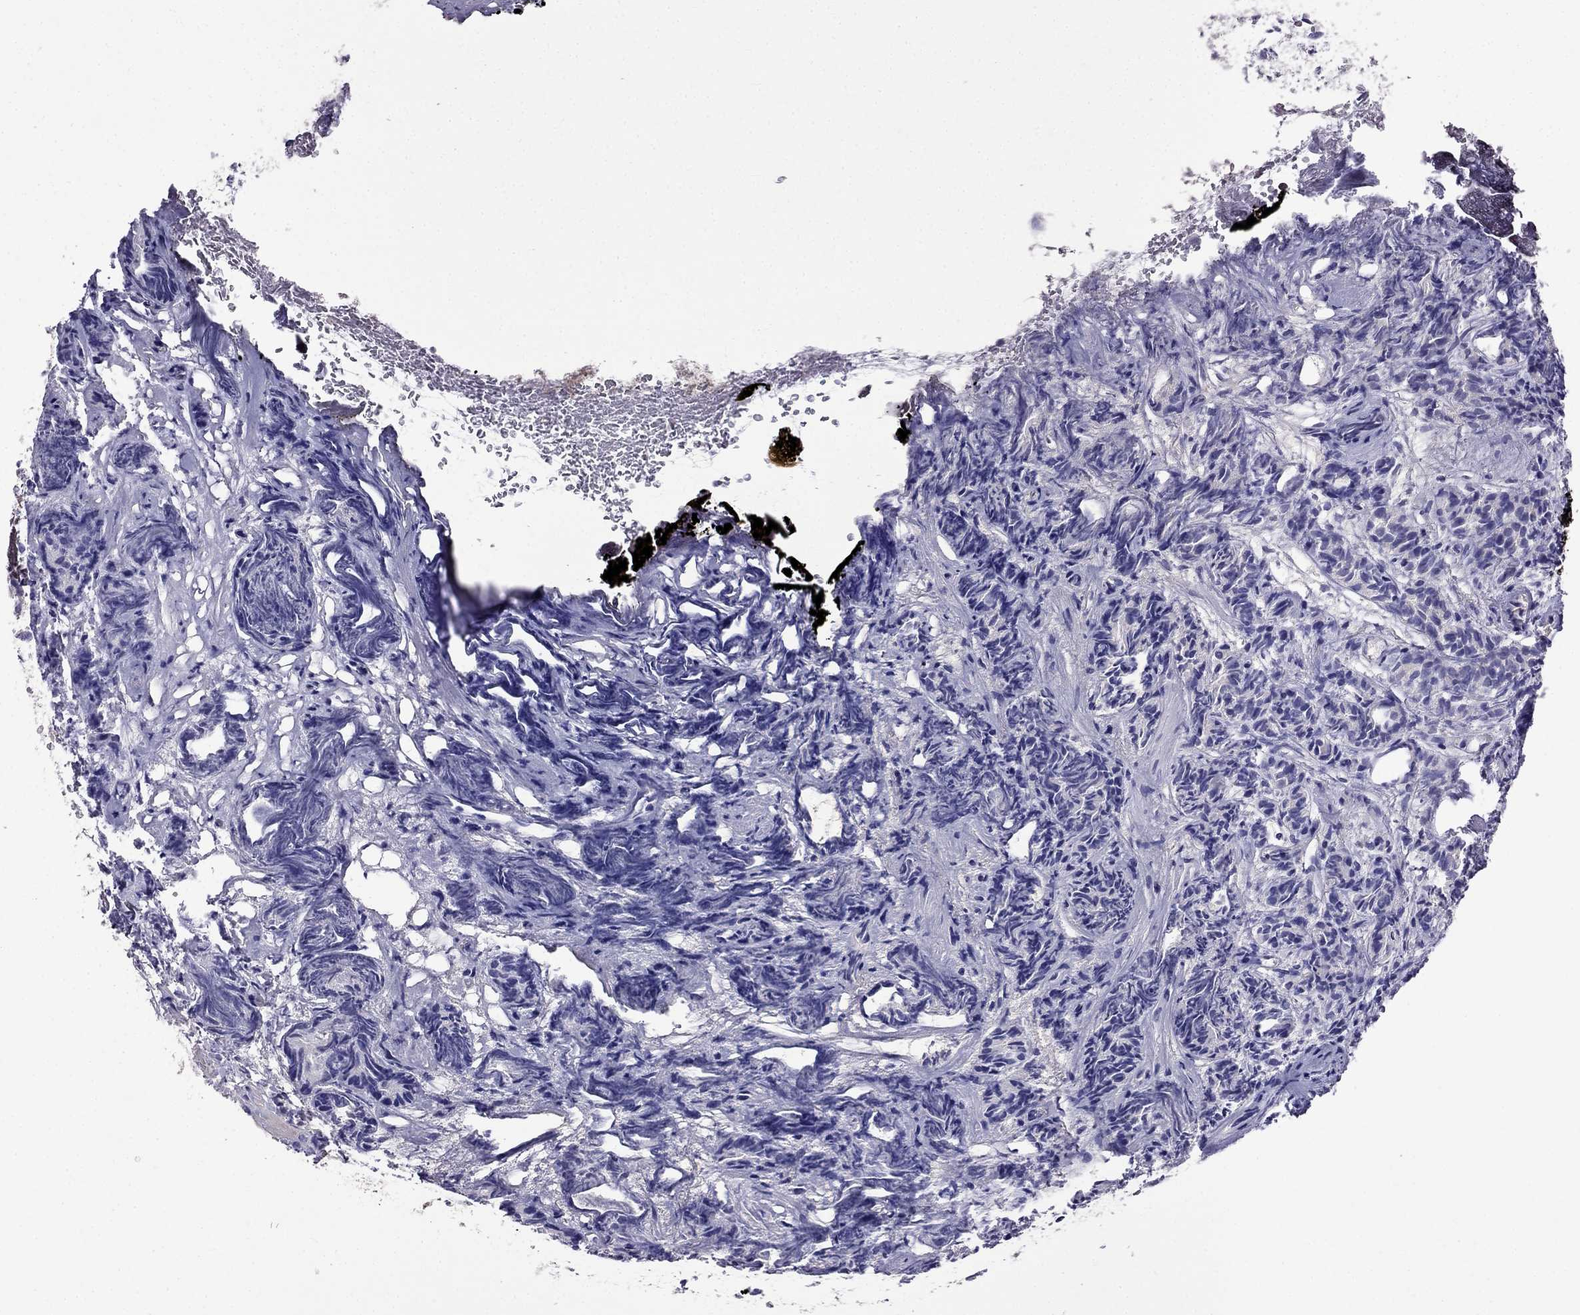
{"staining": {"intensity": "negative", "quantity": "none", "location": "none"}, "tissue": "prostate cancer", "cell_type": "Tumor cells", "image_type": "cancer", "snomed": [{"axis": "morphology", "description": "Adenocarcinoma, High grade"}, {"axis": "topography", "description": "Prostate"}], "caption": "Tumor cells show no significant staining in prostate cancer.", "gene": "AQP9", "patient": {"sex": "male", "age": 84}}